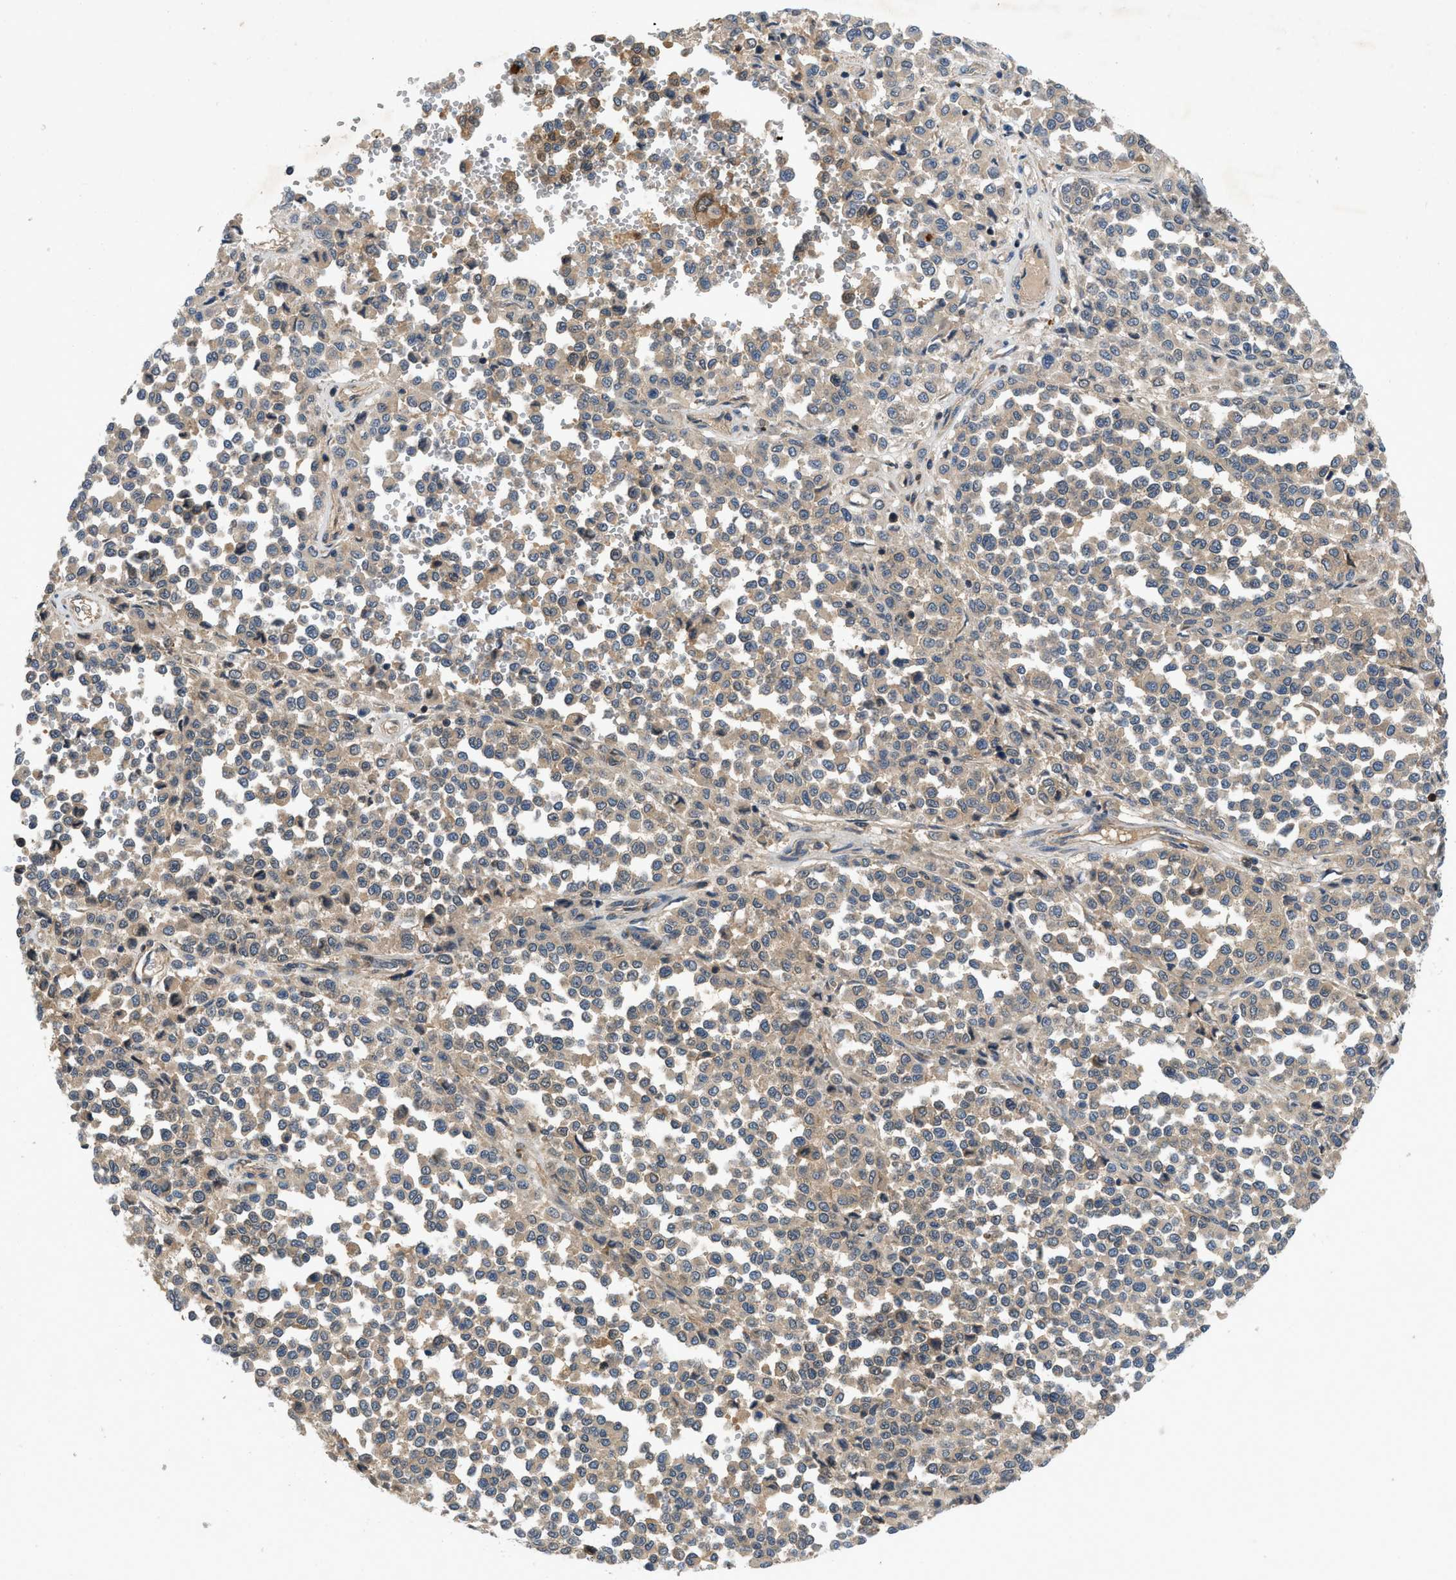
{"staining": {"intensity": "weak", "quantity": "25%-75%", "location": "cytoplasmic/membranous"}, "tissue": "melanoma", "cell_type": "Tumor cells", "image_type": "cancer", "snomed": [{"axis": "morphology", "description": "Malignant melanoma, Metastatic site"}, {"axis": "topography", "description": "Pancreas"}], "caption": "IHC staining of melanoma, which reveals low levels of weak cytoplasmic/membranous staining in about 25%-75% of tumor cells indicating weak cytoplasmic/membranous protein positivity. The staining was performed using DAB (3,3'-diaminobenzidine) (brown) for protein detection and nuclei were counterstained in hematoxylin (blue).", "gene": "GPR31", "patient": {"sex": "female", "age": 30}}